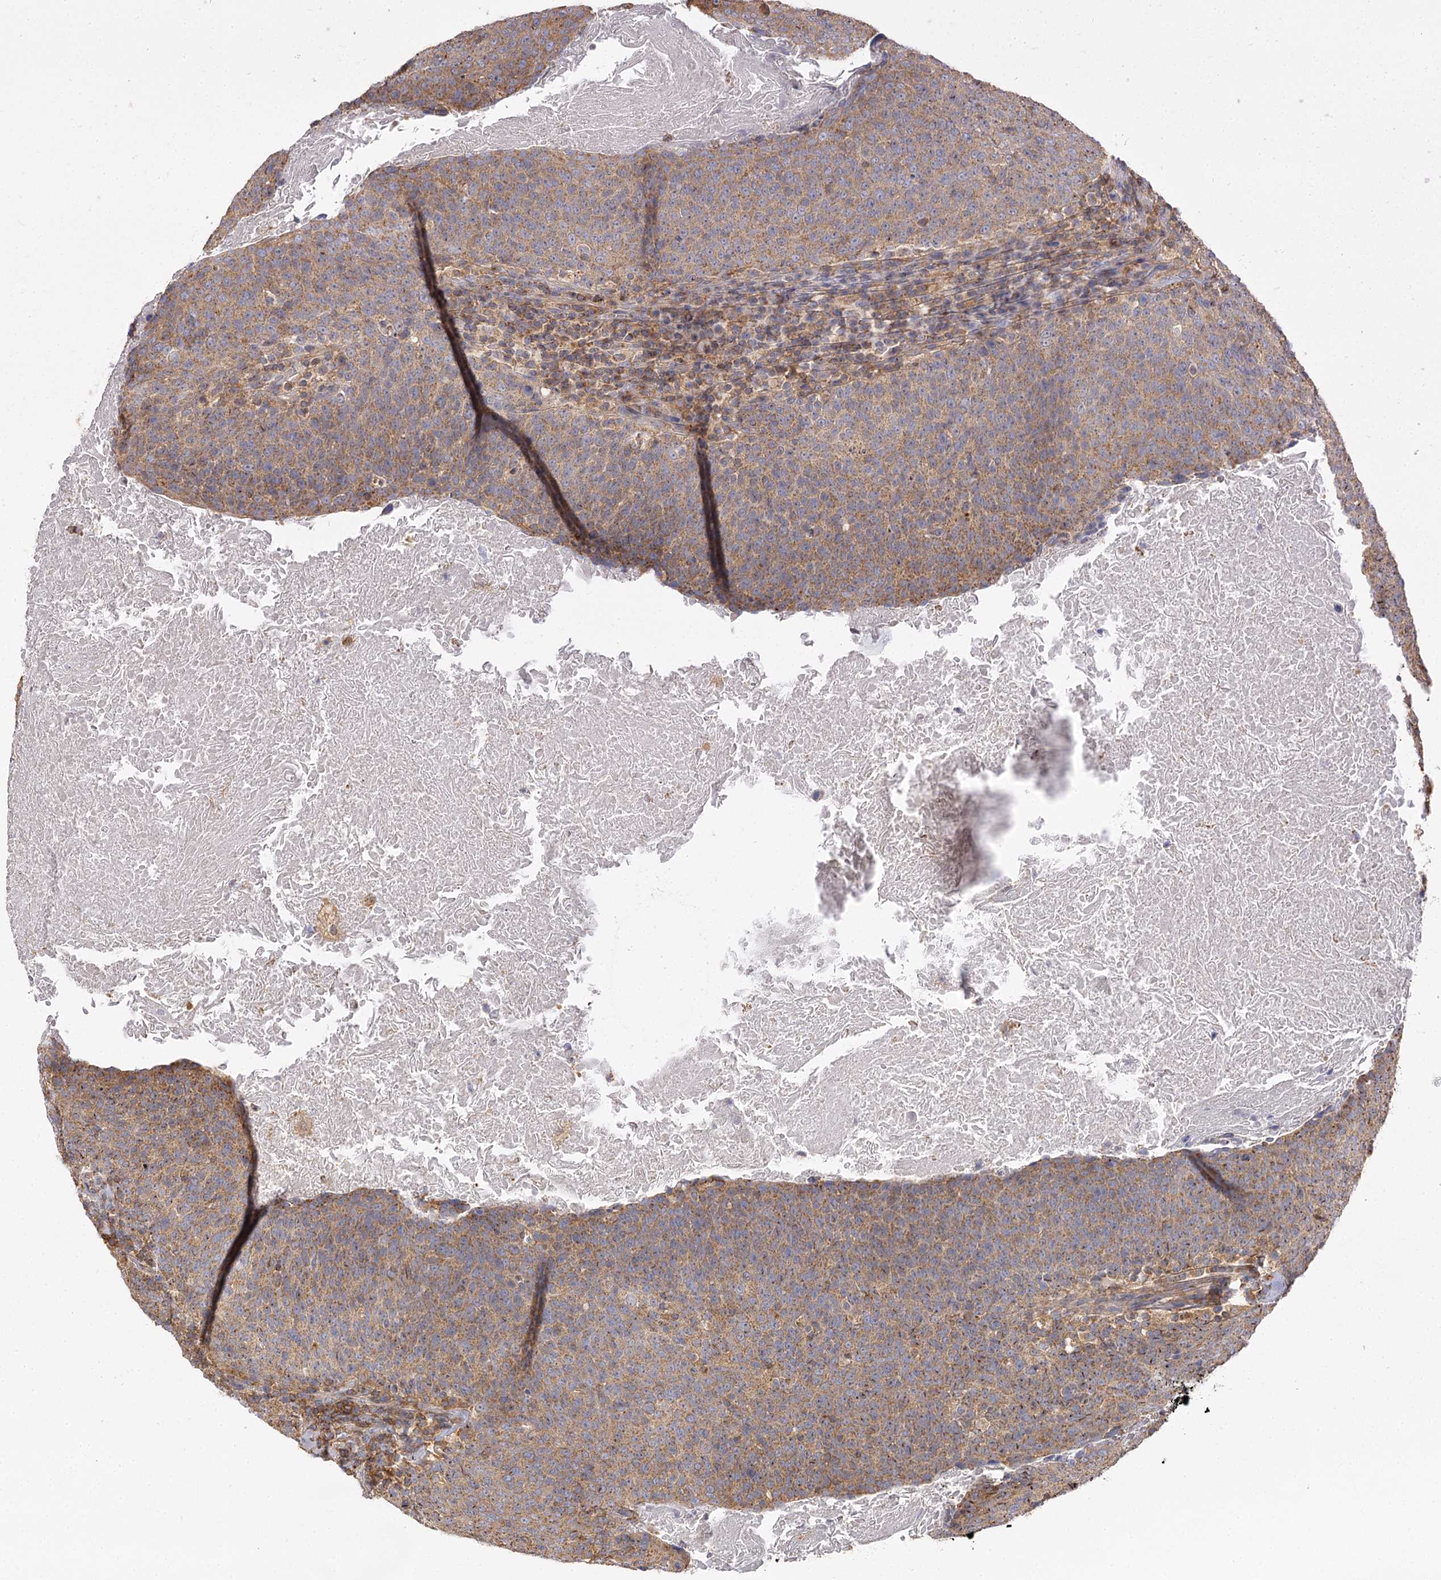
{"staining": {"intensity": "moderate", "quantity": ">75%", "location": "cytoplasmic/membranous"}, "tissue": "head and neck cancer", "cell_type": "Tumor cells", "image_type": "cancer", "snomed": [{"axis": "morphology", "description": "Squamous cell carcinoma, NOS"}, {"axis": "morphology", "description": "Squamous cell carcinoma, metastatic, NOS"}, {"axis": "topography", "description": "Lymph node"}, {"axis": "topography", "description": "Head-Neck"}], "caption": "Moderate cytoplasmic/membranous staining is present in approximately >75% of tumor cells in metastatic squamous cell carcinoma (head and neck). Nuclei are stained in blue.", "gene": "SEC24B", "patient": {"sex": "male", "age": 62}}